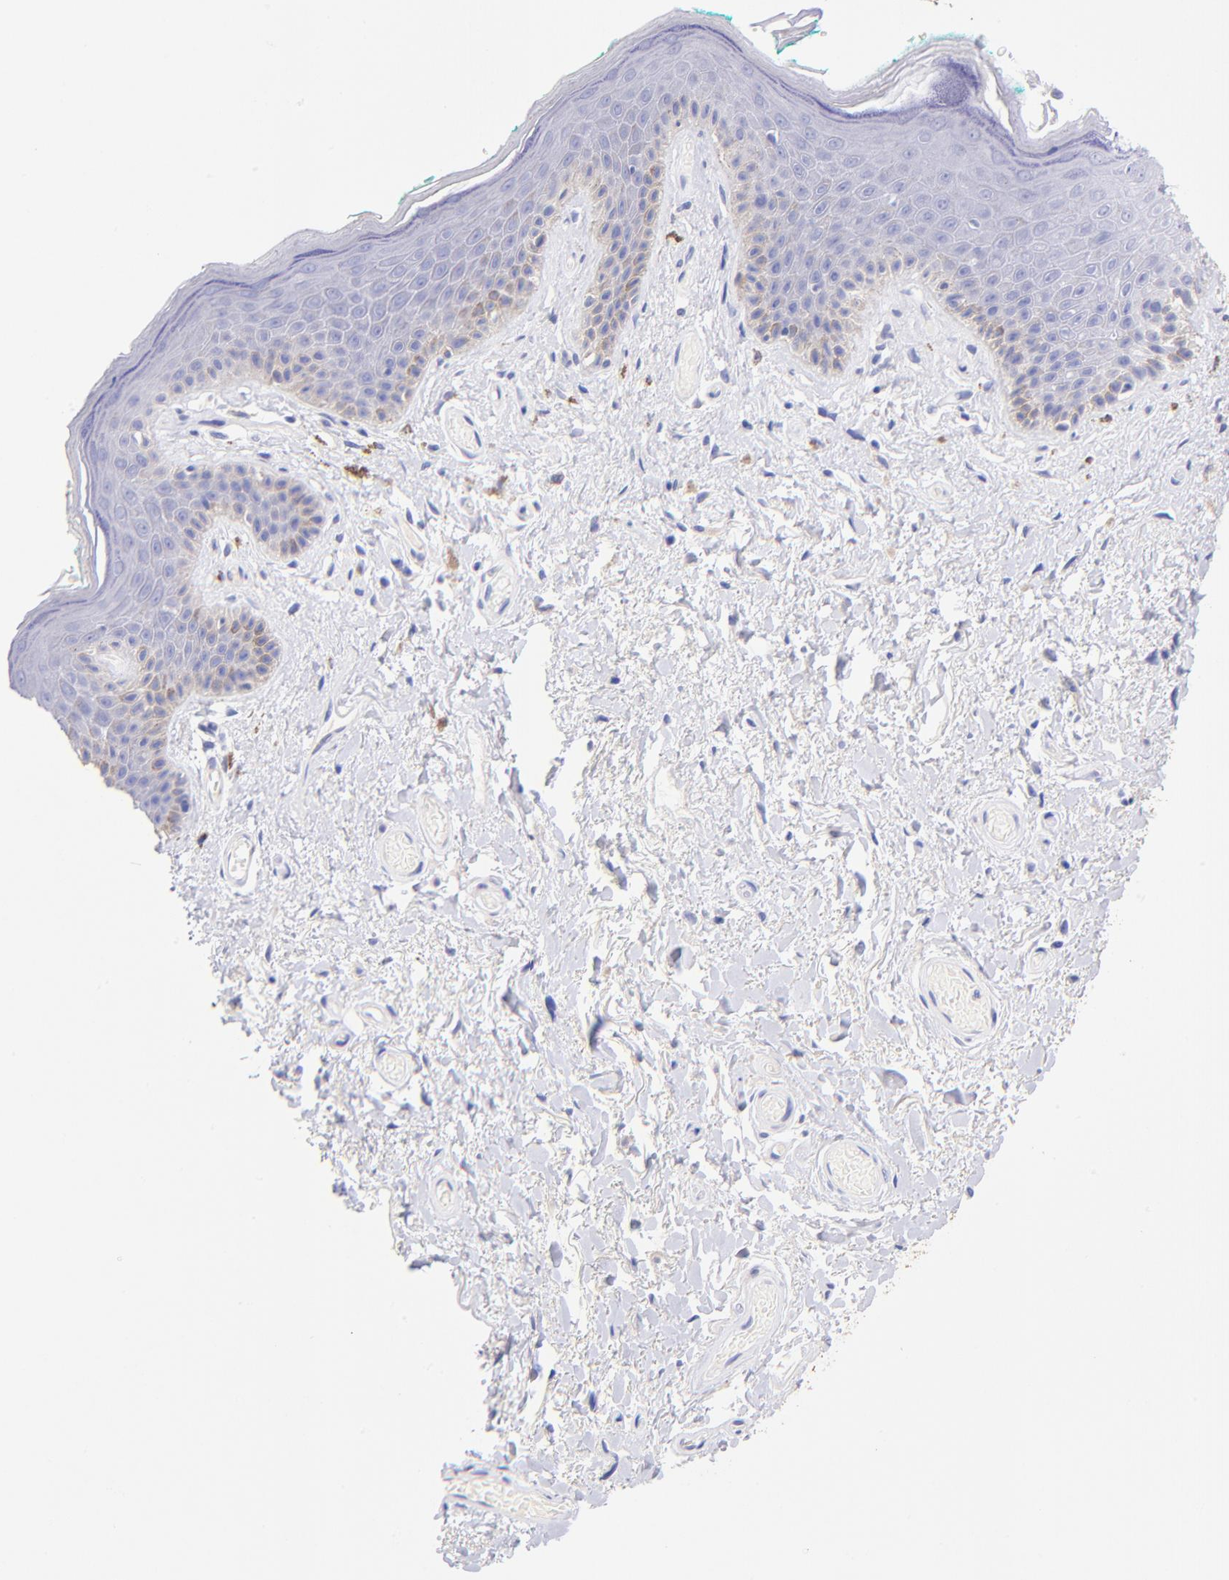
{"staining": {"intensity": "negative", "quantity": "none", "location": "none"}, "tissue": "skin", "cell_type": "Epidermal cells", "image_type": "normal", "snomed": [{"axis": "morphology", "description": "Normal tissue, NOS"}, {"axis": "topography", "description": "Anal"}], "caption": "DAB (3,3'-diaminobenzidine) immunohistochemical staining of normal human skin demonstrates no significant positivity in epidermal cells.", "gene": "RAB3B", "patient": {"sex": "male", "age": 74}}